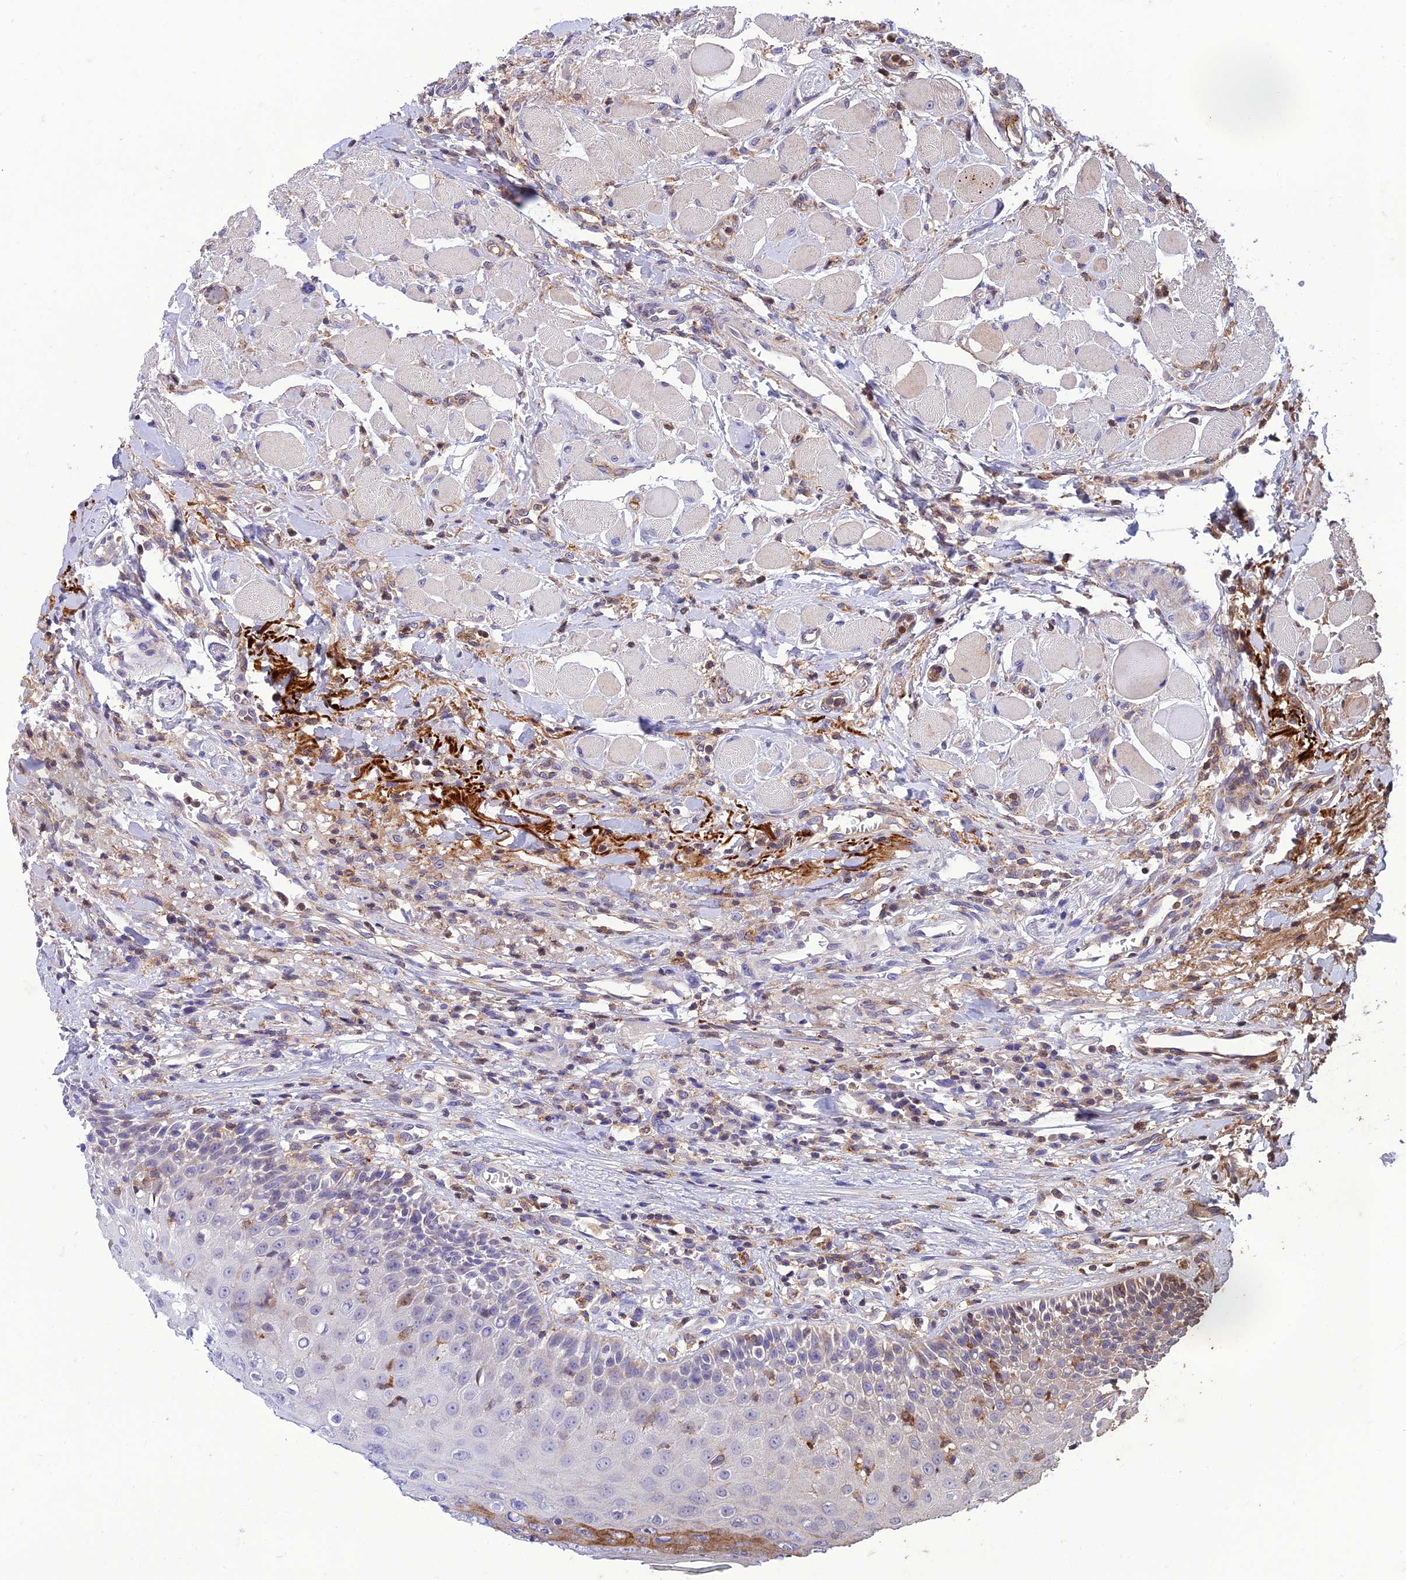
{"staining": {"intensity": "moderate", "quantity": "<25%", "location": "cytoplasmic/membranous"}, "tissue": "oral mucosa", "cell_type": "Squamous epithelial cells", "image_type": "normal", "snomed": [{"axis": "morphology", "description": "Normal tissue, NOS"}, {"axis": "topography", "description": "Oral tissue"}], "caption": "This is a photomicrograph of immunohistochemistry staining of unremarkable oral mucosa, which shows moderate expression in the cytoplasmic/membranous of squamous epithelial cells.", "gene": "IRAK3", "patient": {"sex": "female", "age": 70}}